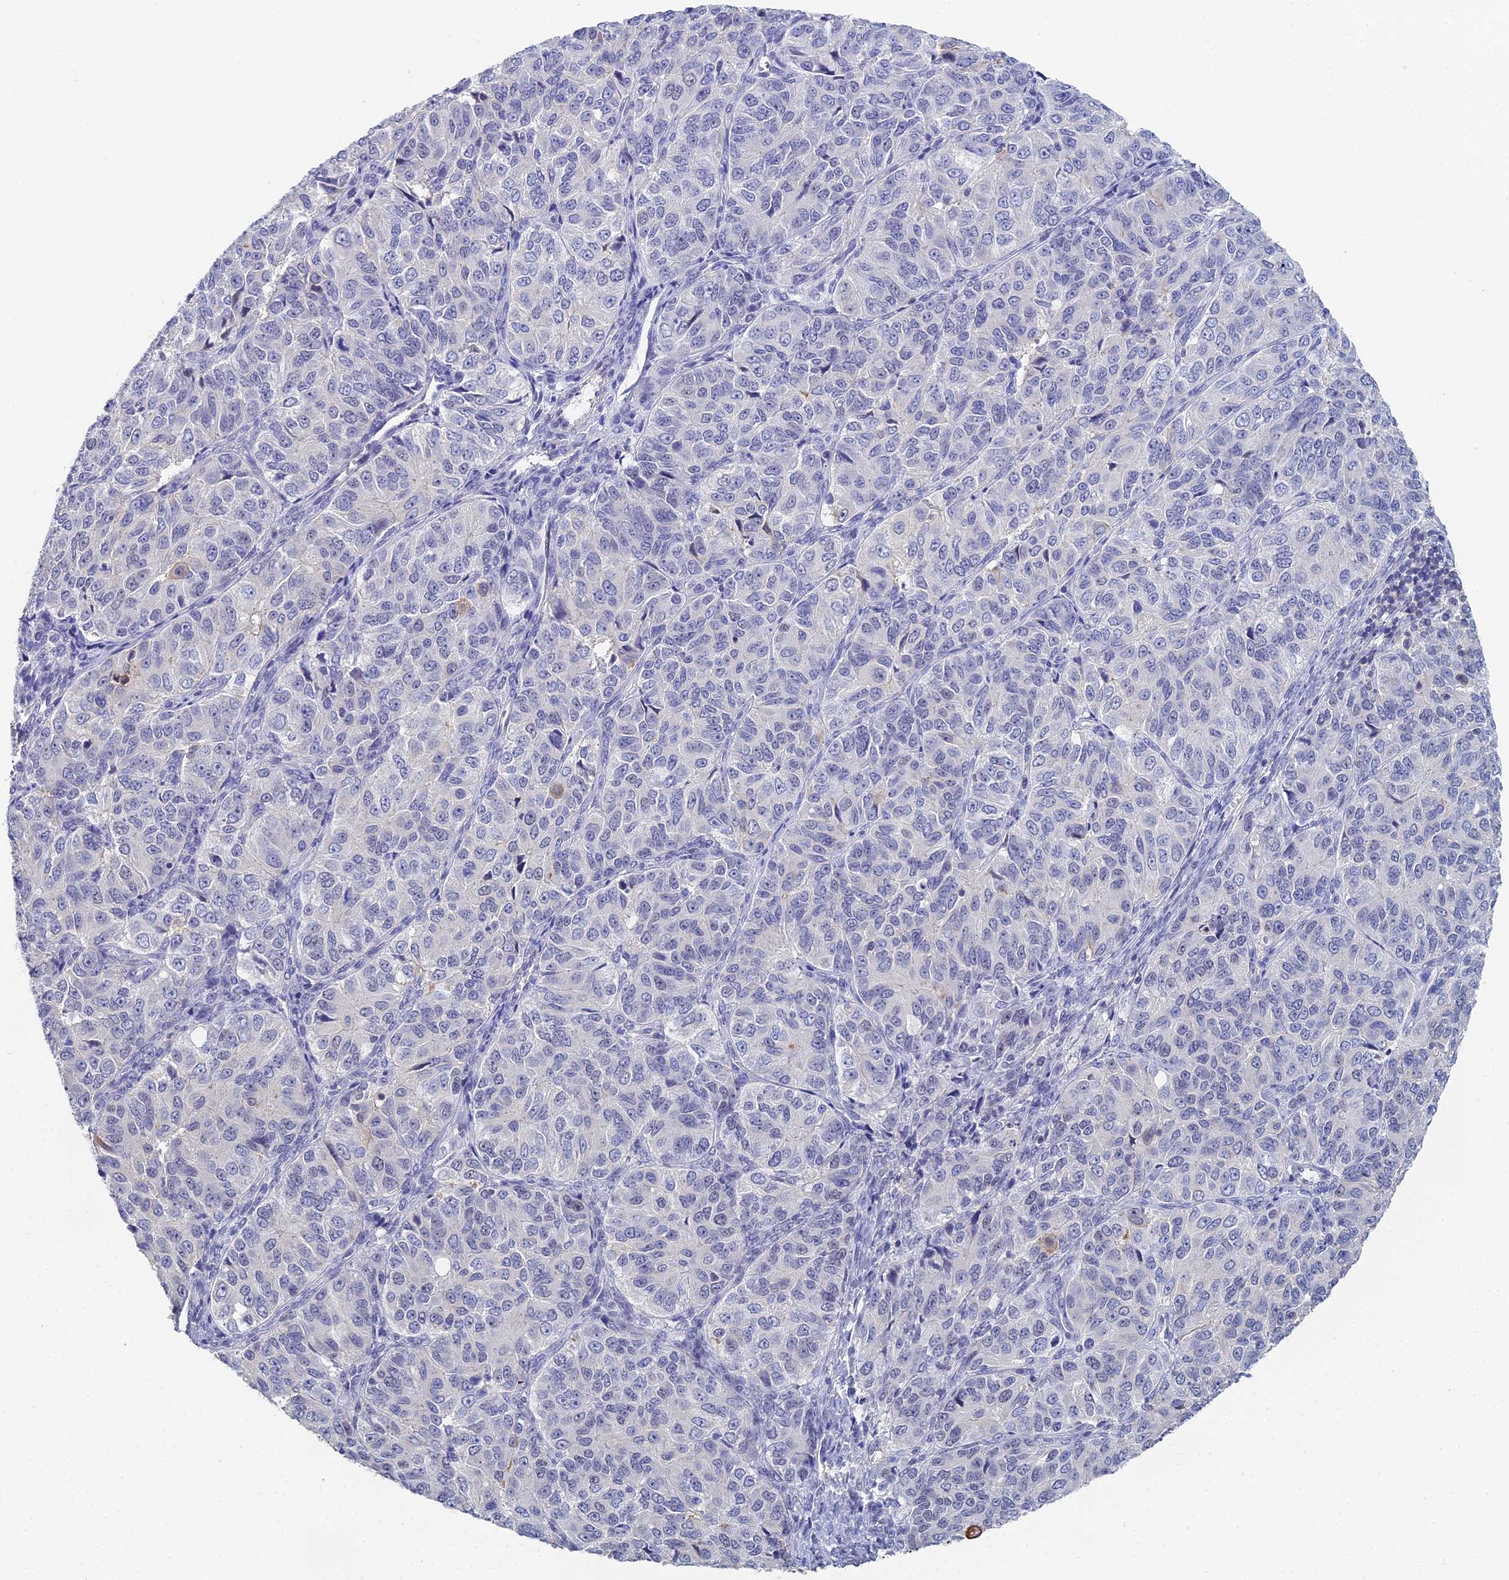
{"staining": {"intensity": "negative", "quantity": "none", "location": "none"}, "tissue": "ovarian cancer", "cell_type": "Tumor cells", "image_type": "cancer", "snomed": [{"axis": "morphology", "description": "Carcinoma, endometroid"}, {"axis": "topography", "description": "Ovary"}], "caption": "Tumor cells show no significant expression in ovarian cancer. (IHC, brightfield microscopy, high magnification).", "gene": "MCM2", "patient": {"sex": "female", "age": 51}}